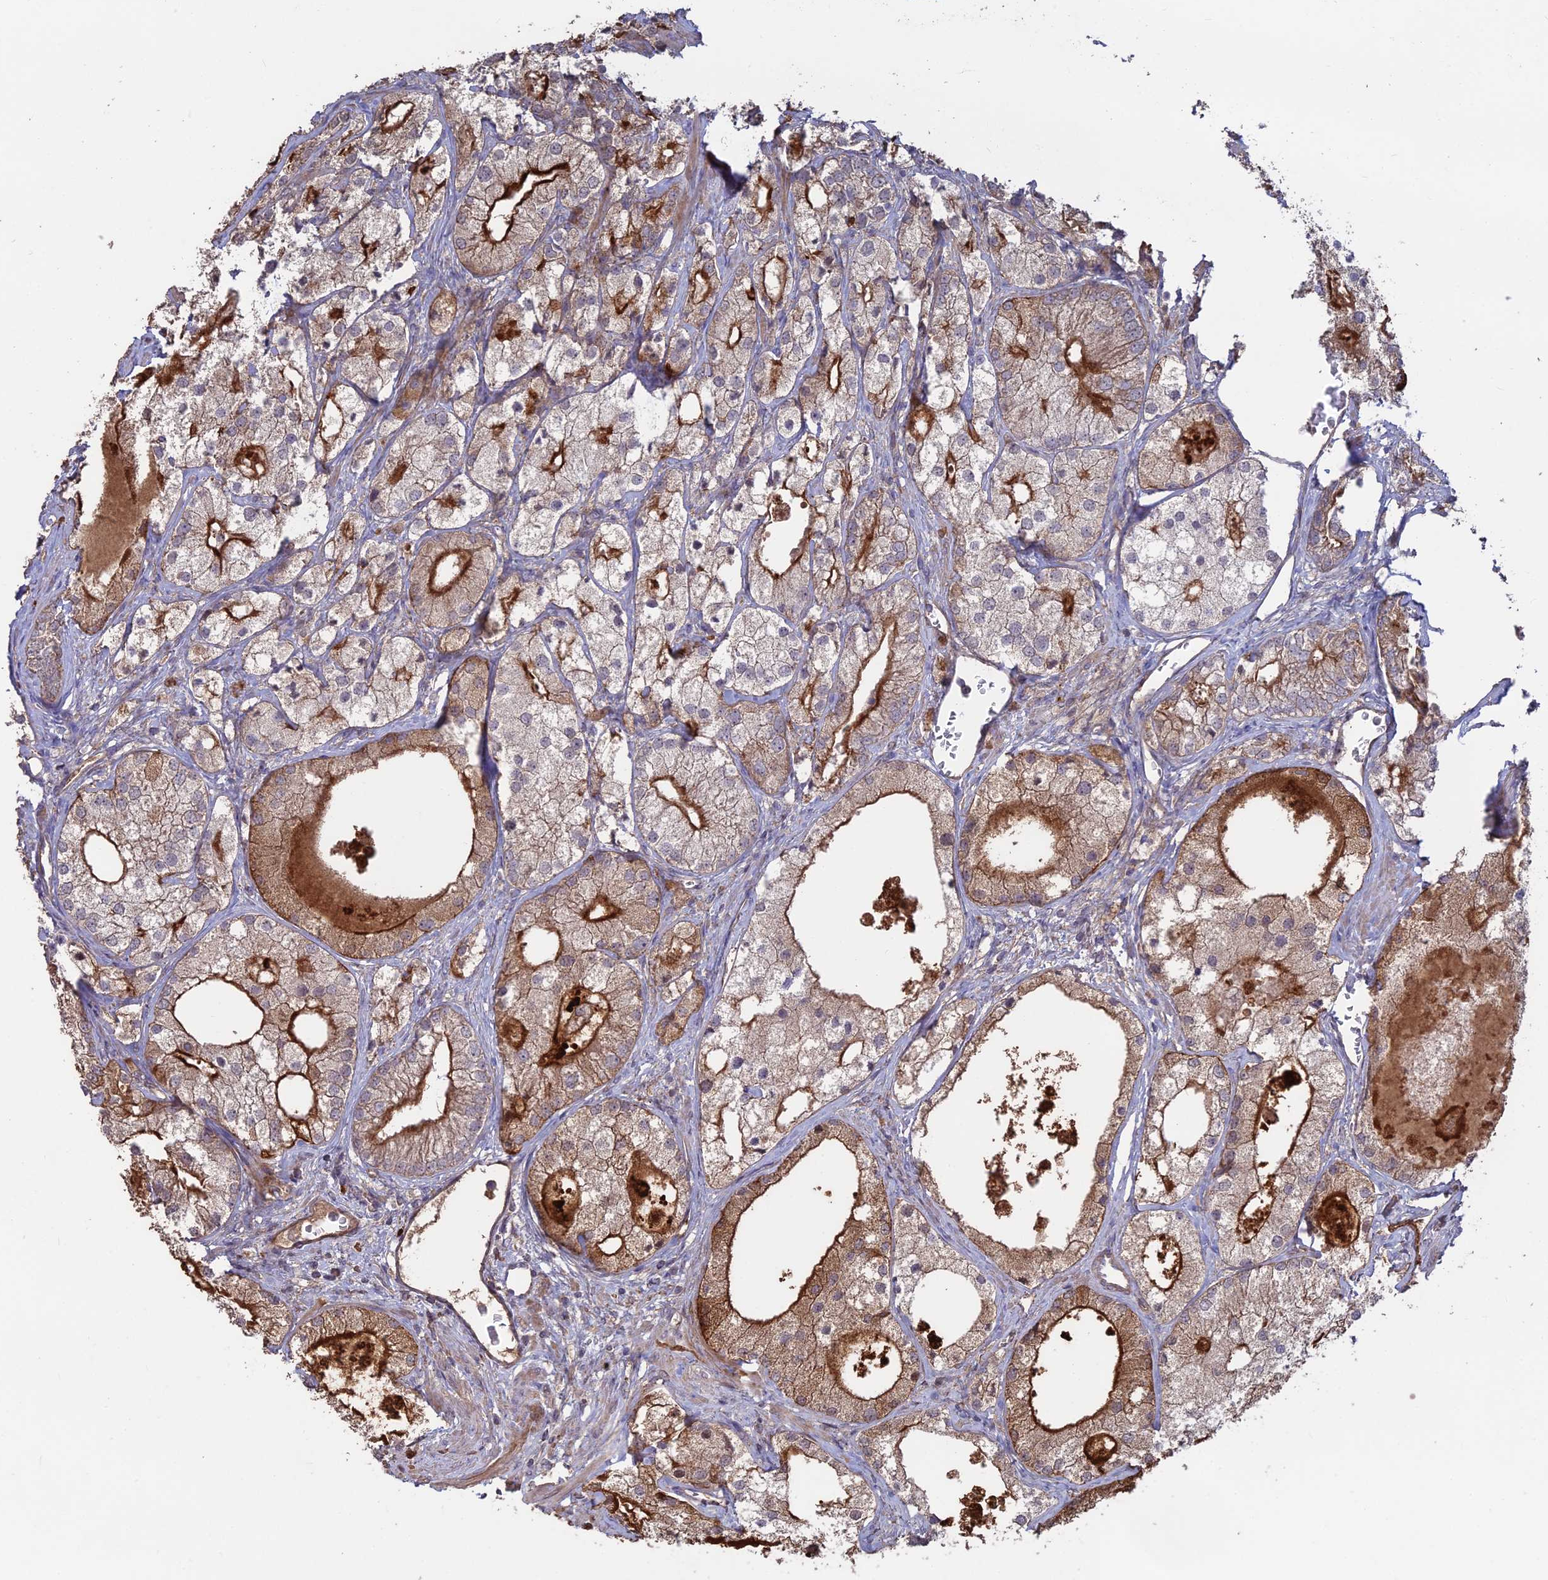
{"staining": {"intensity": "strong", "quantity": "25%-75%", "location": "cytoplasmic/membranous"}, "tissue": "prostate cancer", "cell_type": "Tumor cells", "image_type": "cancer", "snomed": [{"axis": "morphology", "description": "Adenocarcinoma, Low grade"}, {"axis": "topography", "description": "Prostate"}], "caption": "A high-resolution histopathology image shows immunohistochemistry (IHC) staining of prostate low-grade adenocarcinoma, which exhibits strong cytoplasmic/membranous staining in about 25%-75% of tumor cells. The protein is stained brown, and the nuclei are stained in blue (DAB IHC with brightfield microscopy, high magnification).", "gene": "SHISA5", "patient": {"sex": "male", "age": 69}}